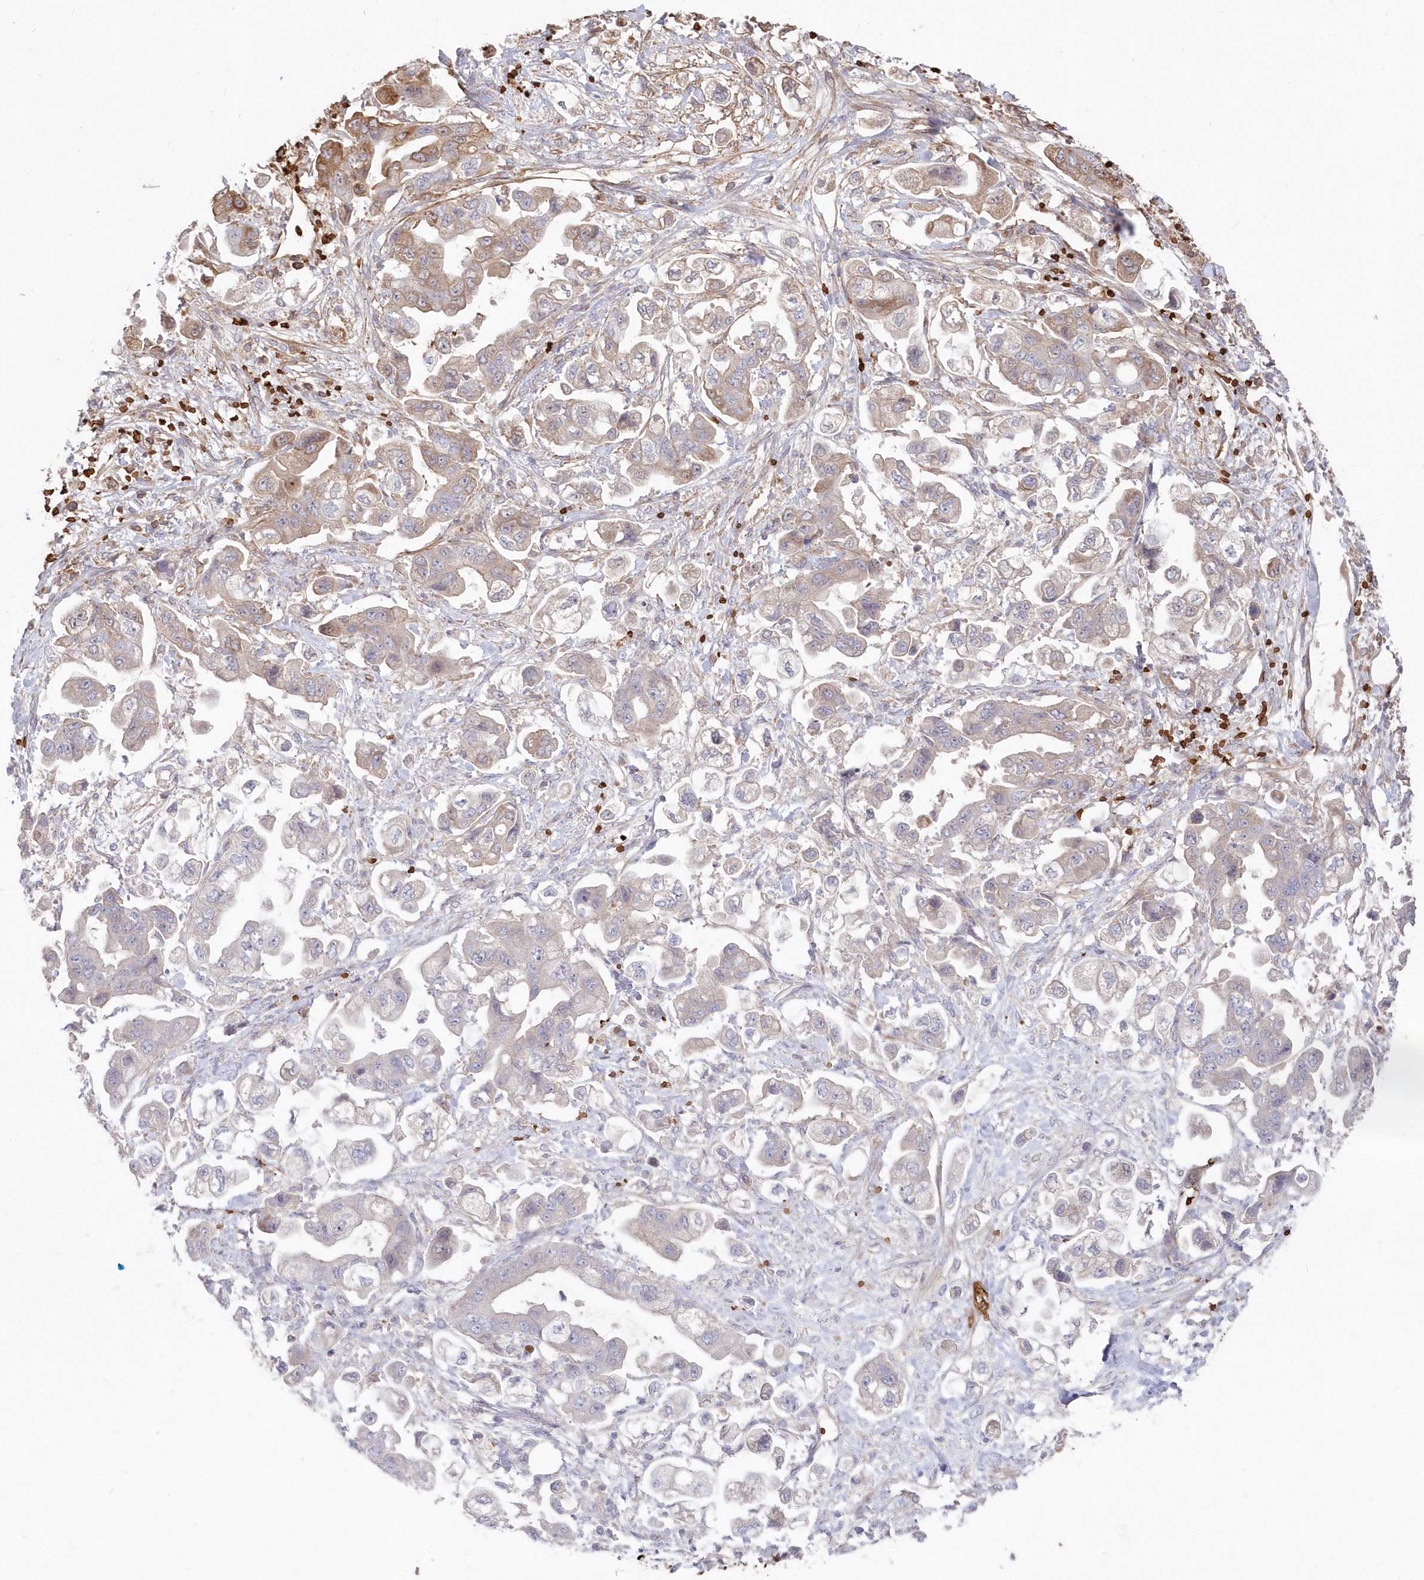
{"staining": {"intensity": "weak", "quantity": "<25%", "location": "cytoplasmic/membranous"}, "tissue": "stomach cancer", "cell_type": "Tumor cells", "image_type": "cancer", "snomed": [{"axis": "morphology", "description": "Adenocarcinoma, NOS"}, {"axis": "topography", "description": "Stomach"}], "caption": "This is a image of IHC staining of adenocarcinoma (stomach), which shows no staining in tumor cells.", "gene": "SERINC1", "patient": {"sex": "male", "age": 62}}